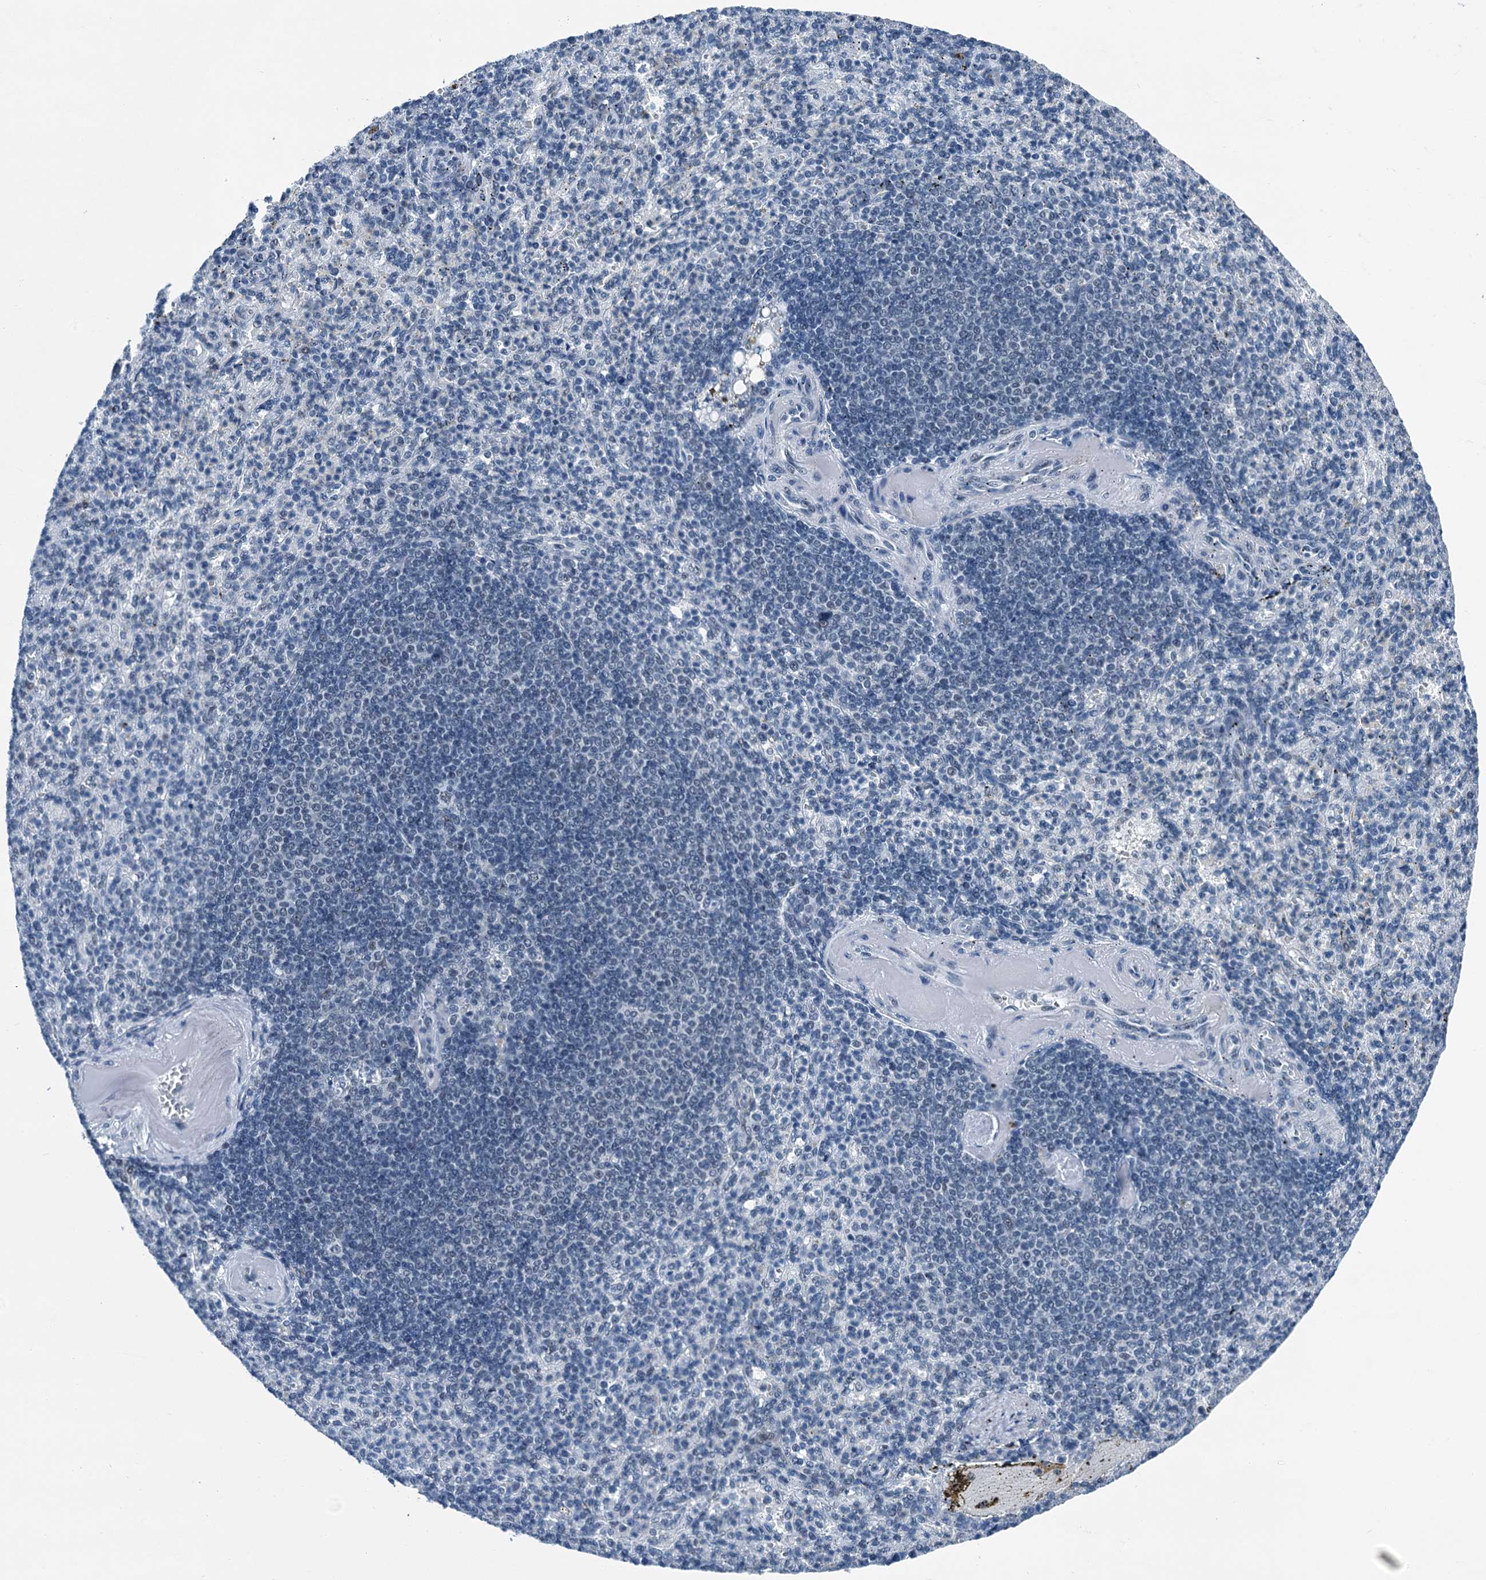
{"staining": {"intensity": "negative", "quantity": "none", "location": "none"}, "tissue": "spleen", "cell_type": "Cells in red pulp", "image_type": "normal", "snomed": [{"axis": "morphology", "description": "Normal tissue, NOS"}, {"axis": "topography", "description": "Spleen"}], "caption": "Immunohistochemistry (IHC) histopathology image of benign spleen stained for a protein (brown), which shows no staining in cells in red pulp.", "gene": "TRPT1", "patient": {"sex": "female", "age": 74}}